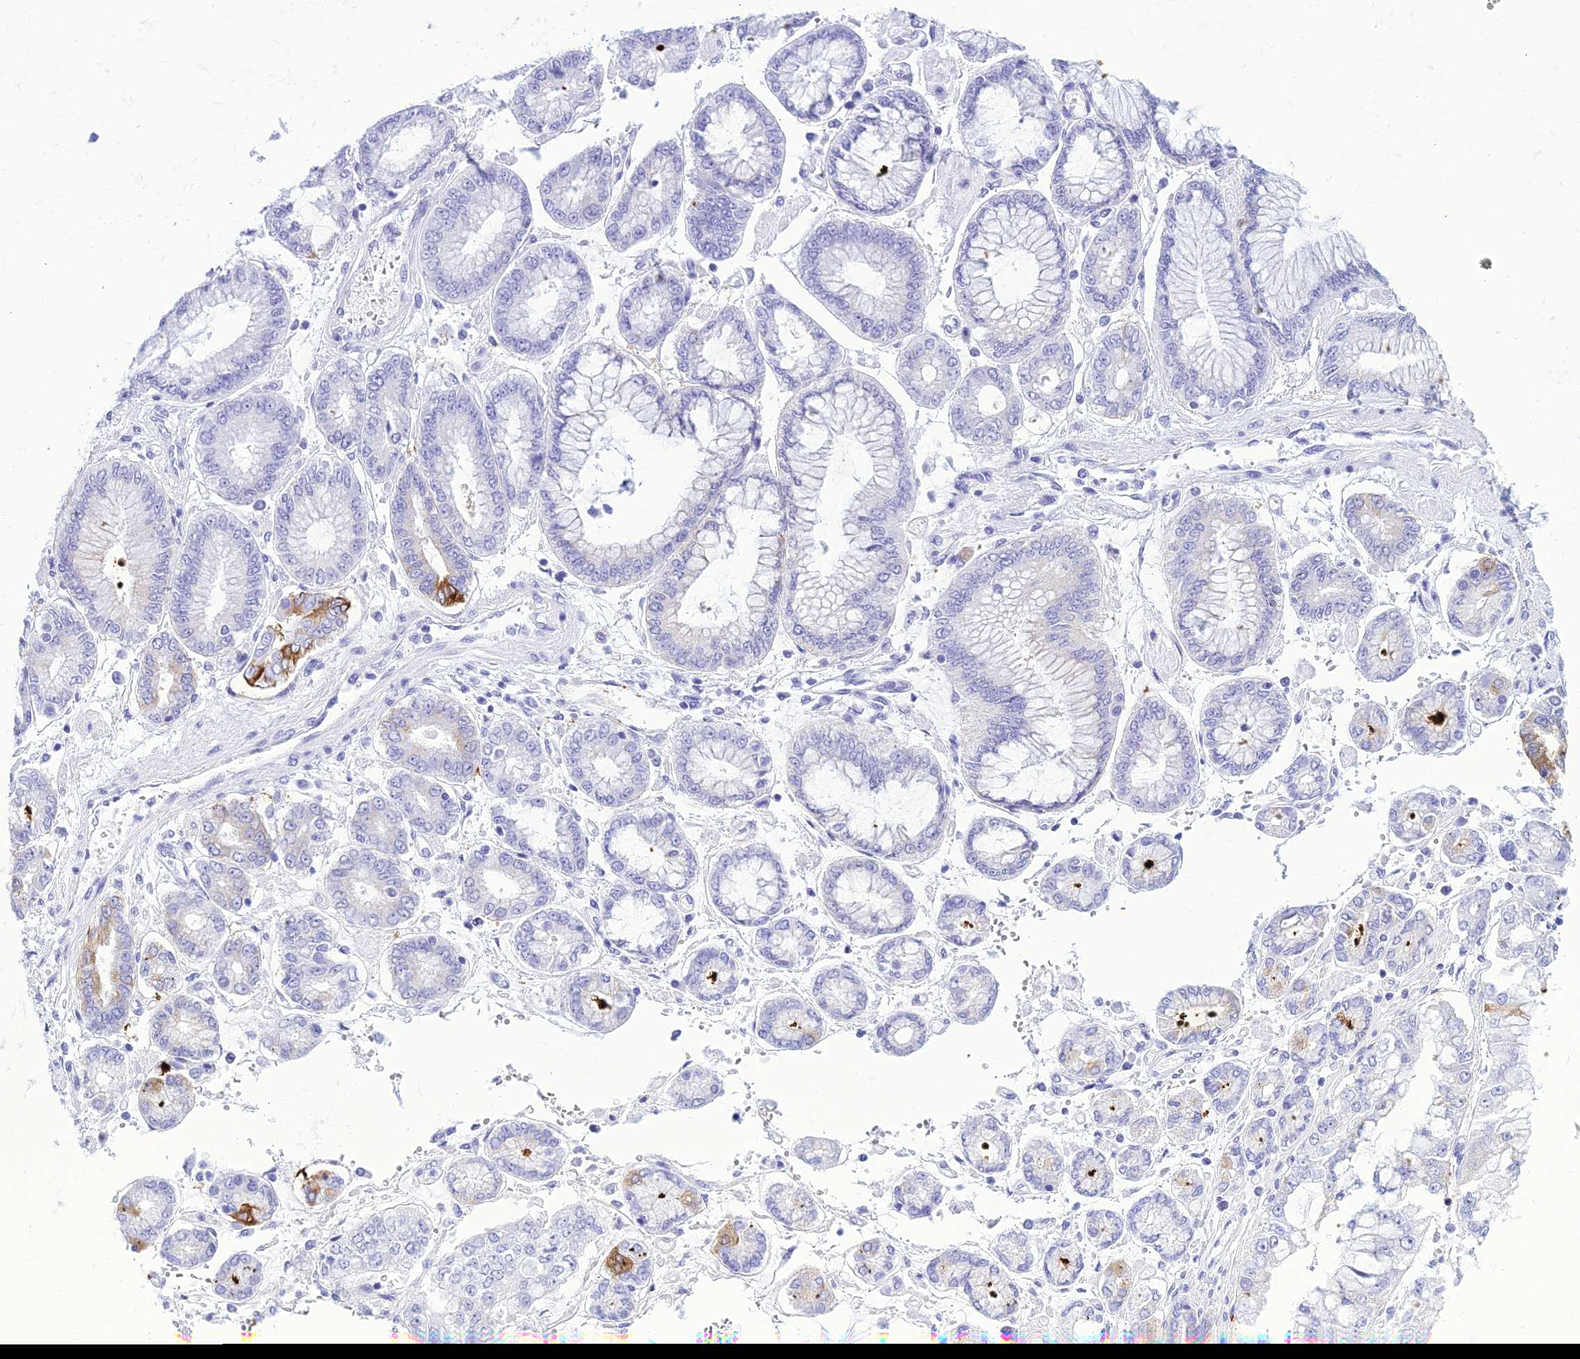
{"staining": {"intensity": "negative", "quantity": "none", "location": "none"}, "tissue": "stomach cancer", "cell_type": "Tumor cells", "image_type": "cancer", "snomed": [{"axis": "morphology", "description": "Adenocarcinoma, NOS"}, {"axis": "topography", "description": "Stomach"}], "caption": "The immunohistochemistry photomicrograph has no significant staining in tumor cells of adenocarcinoma (stomach) tissue.", "gene": "ZNF442", "patient": {"sex": "male", "age": 76}}